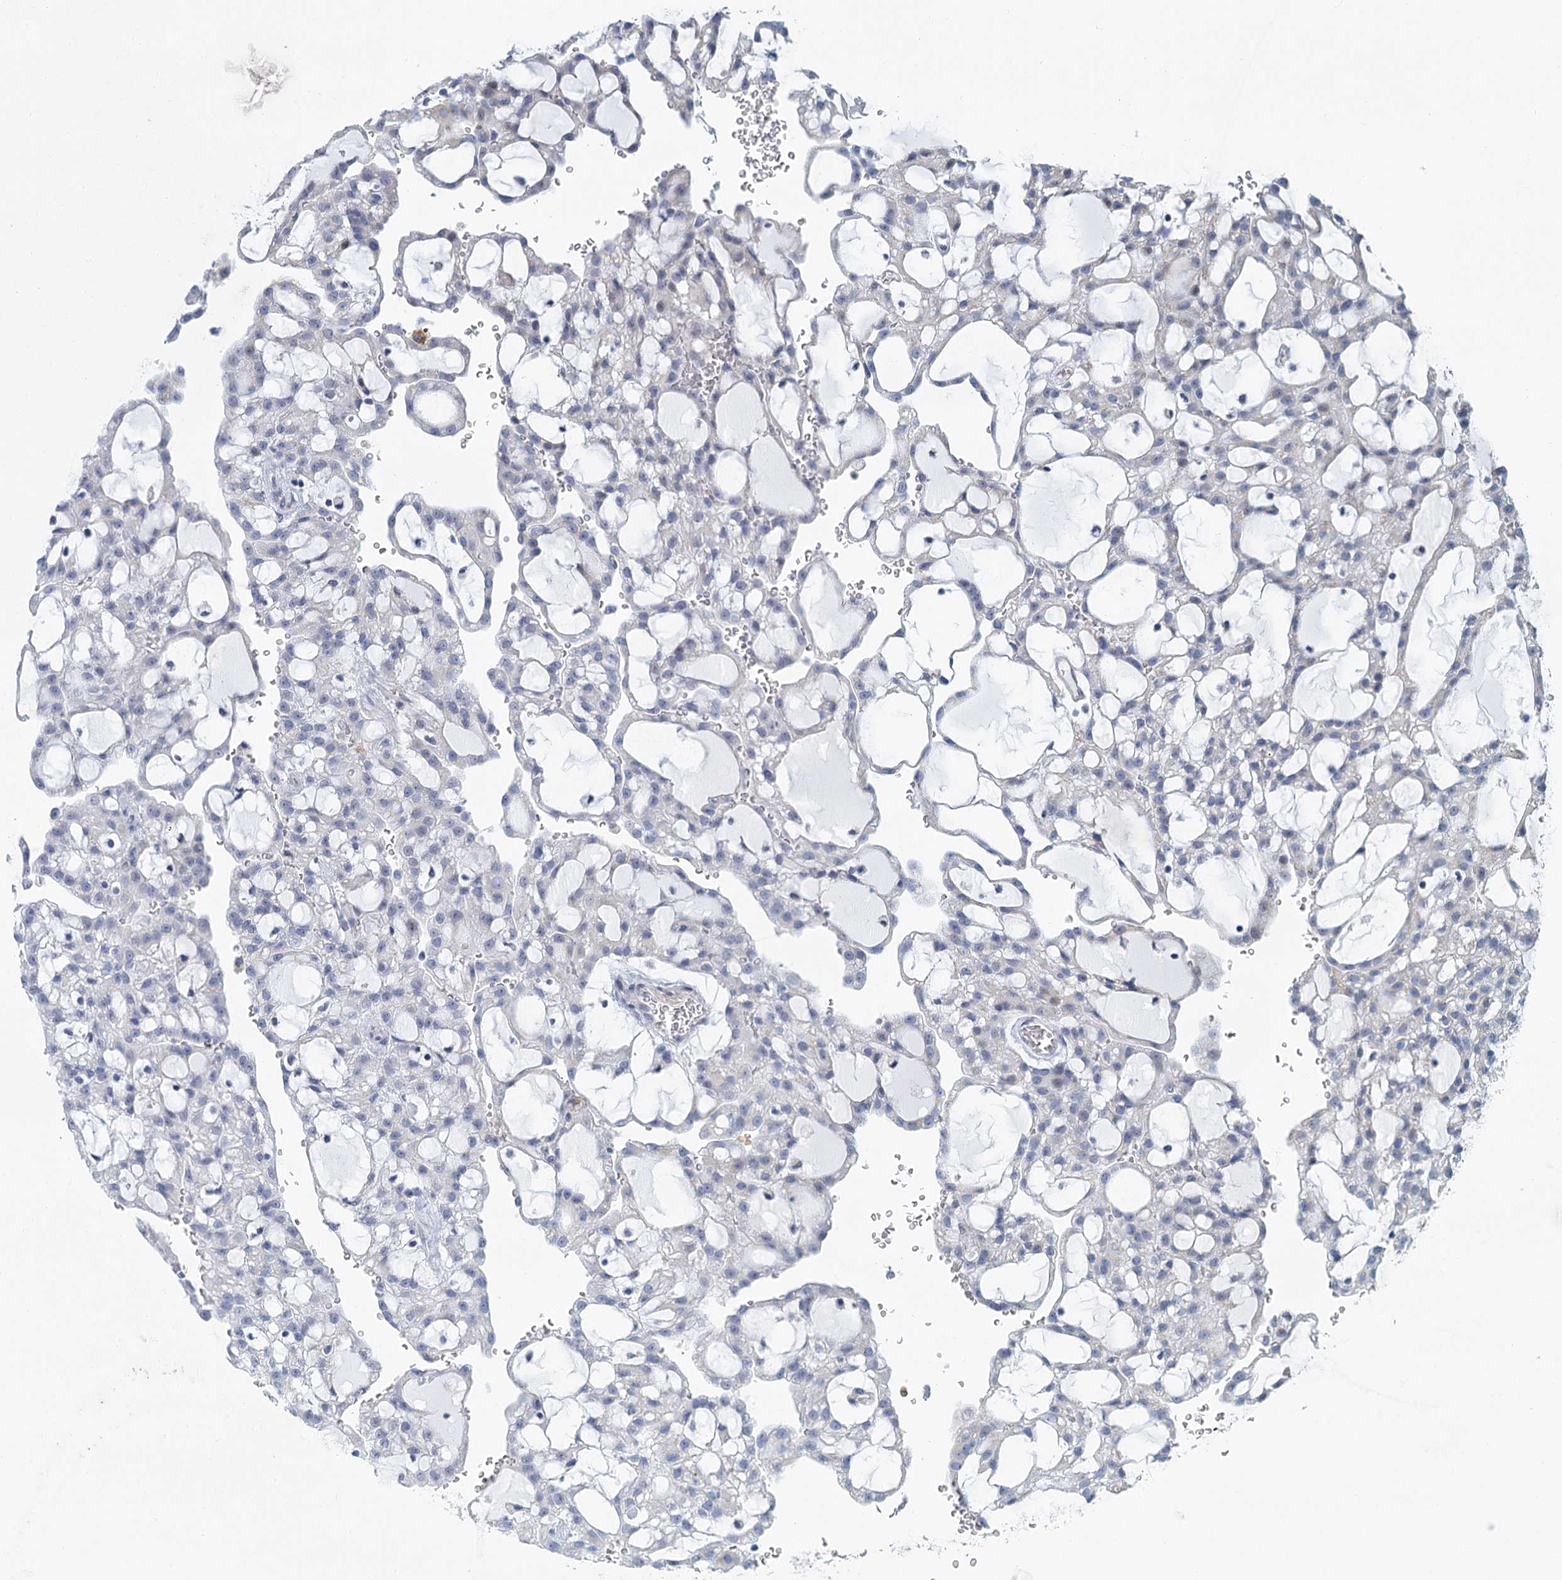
{"staining": {"intensity": "negative", "quantity": "none", "location": "none"}, "tissue": "renal cancer", "cell_type": "Tumor cells", "image_type": "cancer", "snomed": [{"axis": "morphology", "description": "Adenocarcinoma, NOS"}, {"axis": "topography", "description": "Kidney"}], "caption": "Immunohistochemical staining of human adenocarcinoma (renal) displays no significant expression in tumor cells.", "gene": "ZNF527", "patient": {"sex": "male", "age": 63}}